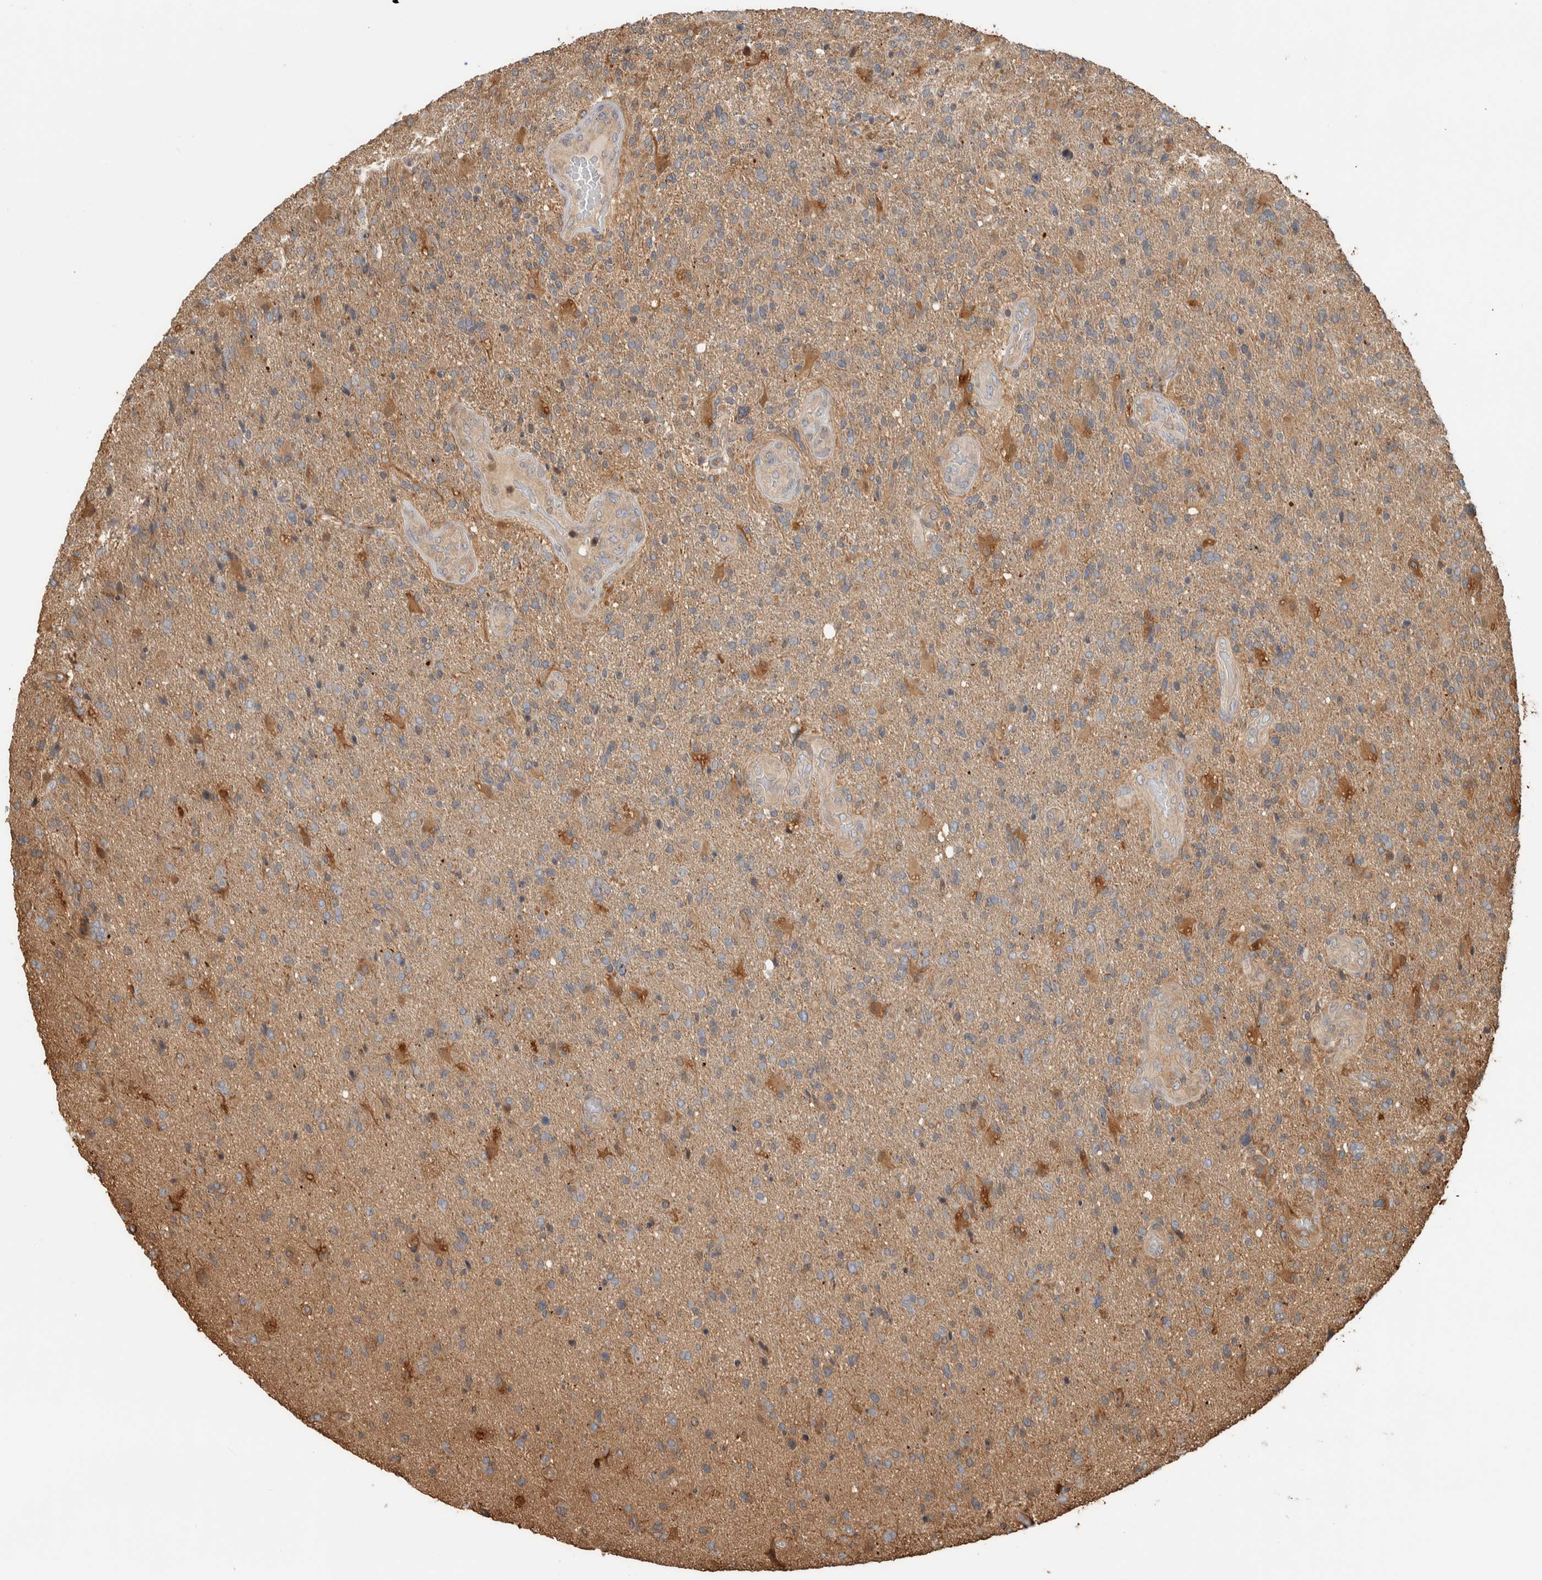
{"staining": {"intensity": "weak", "quantity": ">75%", "location": "cytoplasmic/membranous"}, "tissue": "glioma", "cell_type": "Tumor cells", "image_type": "cancer", "snomed": [{"axis": "morphology", "description": "Glioma, malignant, High grade"}, {"axis": "topography", "description": "Brain"}], "caption": "Immunohistochemistry histopathology image of neoplastic tissue: malignant glioma (high-grade) stained using IHC shows low levels of weak protein expression localized specifically in the cytoplasmic/membranous of tumor cells, appearing as a cytoplasmic/membranous brown color.", "gene": "CNTROB", "patient": {"sex": "male", "age": 72}}